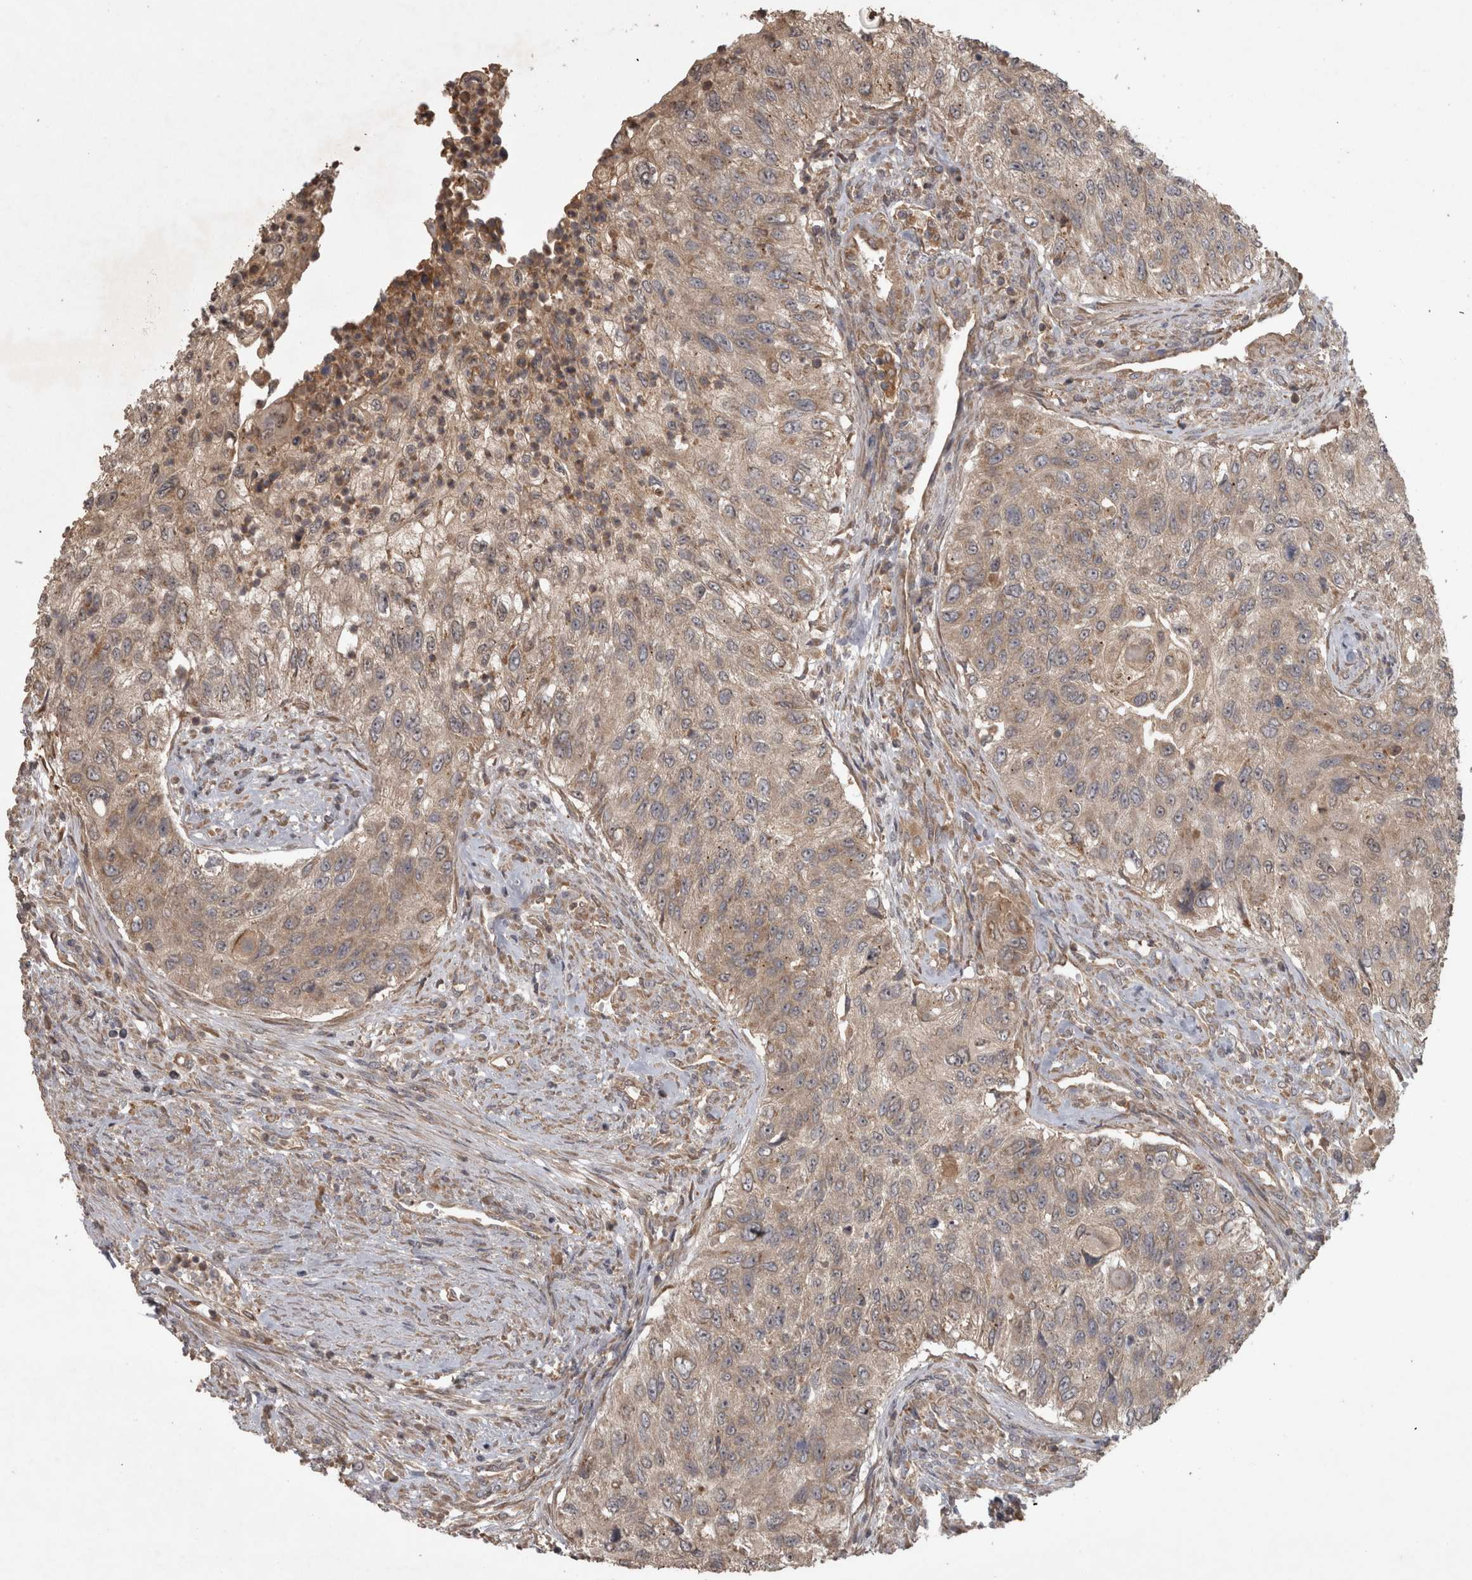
{"staining": {"intensity": "weak", "quantity": ">75%", "location": "cytoplasmic/membranous"}, "tissue": "urothelial cancer", "cell_type": "Tumor cells", "image_type": "cancer", "snomed": [{"axis": "morphology", "description": "Urothelial carcinoma, High grade"}, {"axis": "topography", "description": "Urinary bladder"}], "caption": "Immunohistochemical staining of urothelial cancer shows low levels of weak cytoplasmic/membranous protein positivity in approximately >75% of tumor cells.", "gene": "MICU3", "patient": {"sex": "female", "age": 60}}